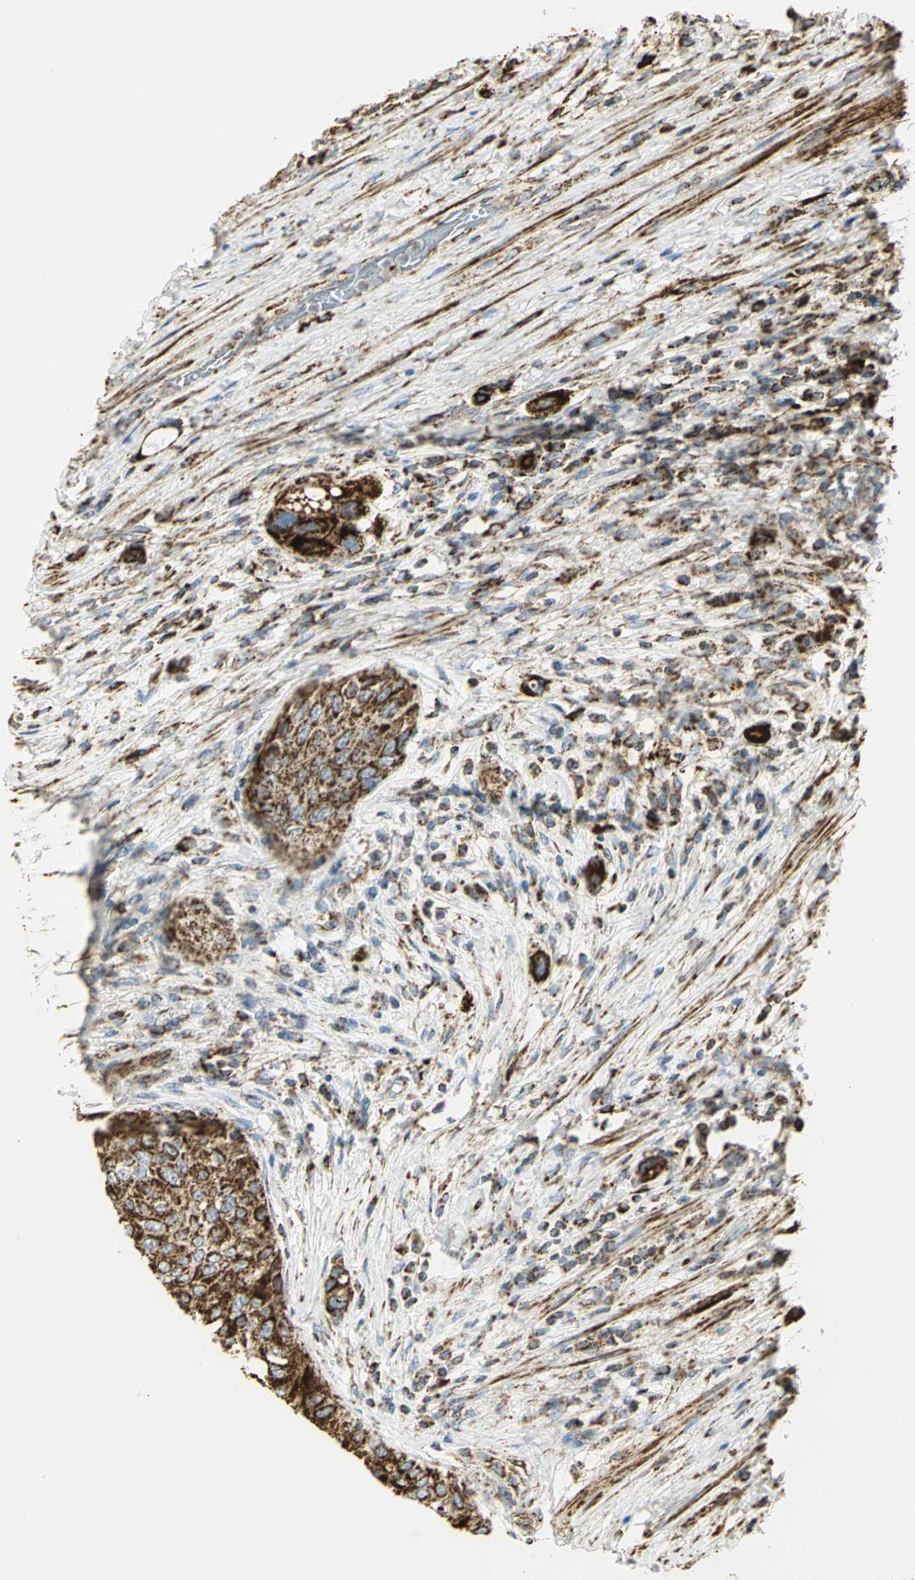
{"staining": {"intensity": "strong", "quantity": ">75%", "location": "cytoplasmic/membranous"}, "tissue": "urothelial cancer", "cell_type": "Tumor cells", "image_type": "cancer", "snomed": [{"axis": "morphology", "description": "Urothelial carcinoma, High grade"}, {"axis": "topography", "description": "Urinary bladder"}], "caption": "Tumor cells demonstrate high levels of strong cytoplasmic/membranous expression in approximately >75% of cells in high-grade urothelial carcinoma.", "gene": "VDAC1", "patient": {"sex": "female", "age": 56}}